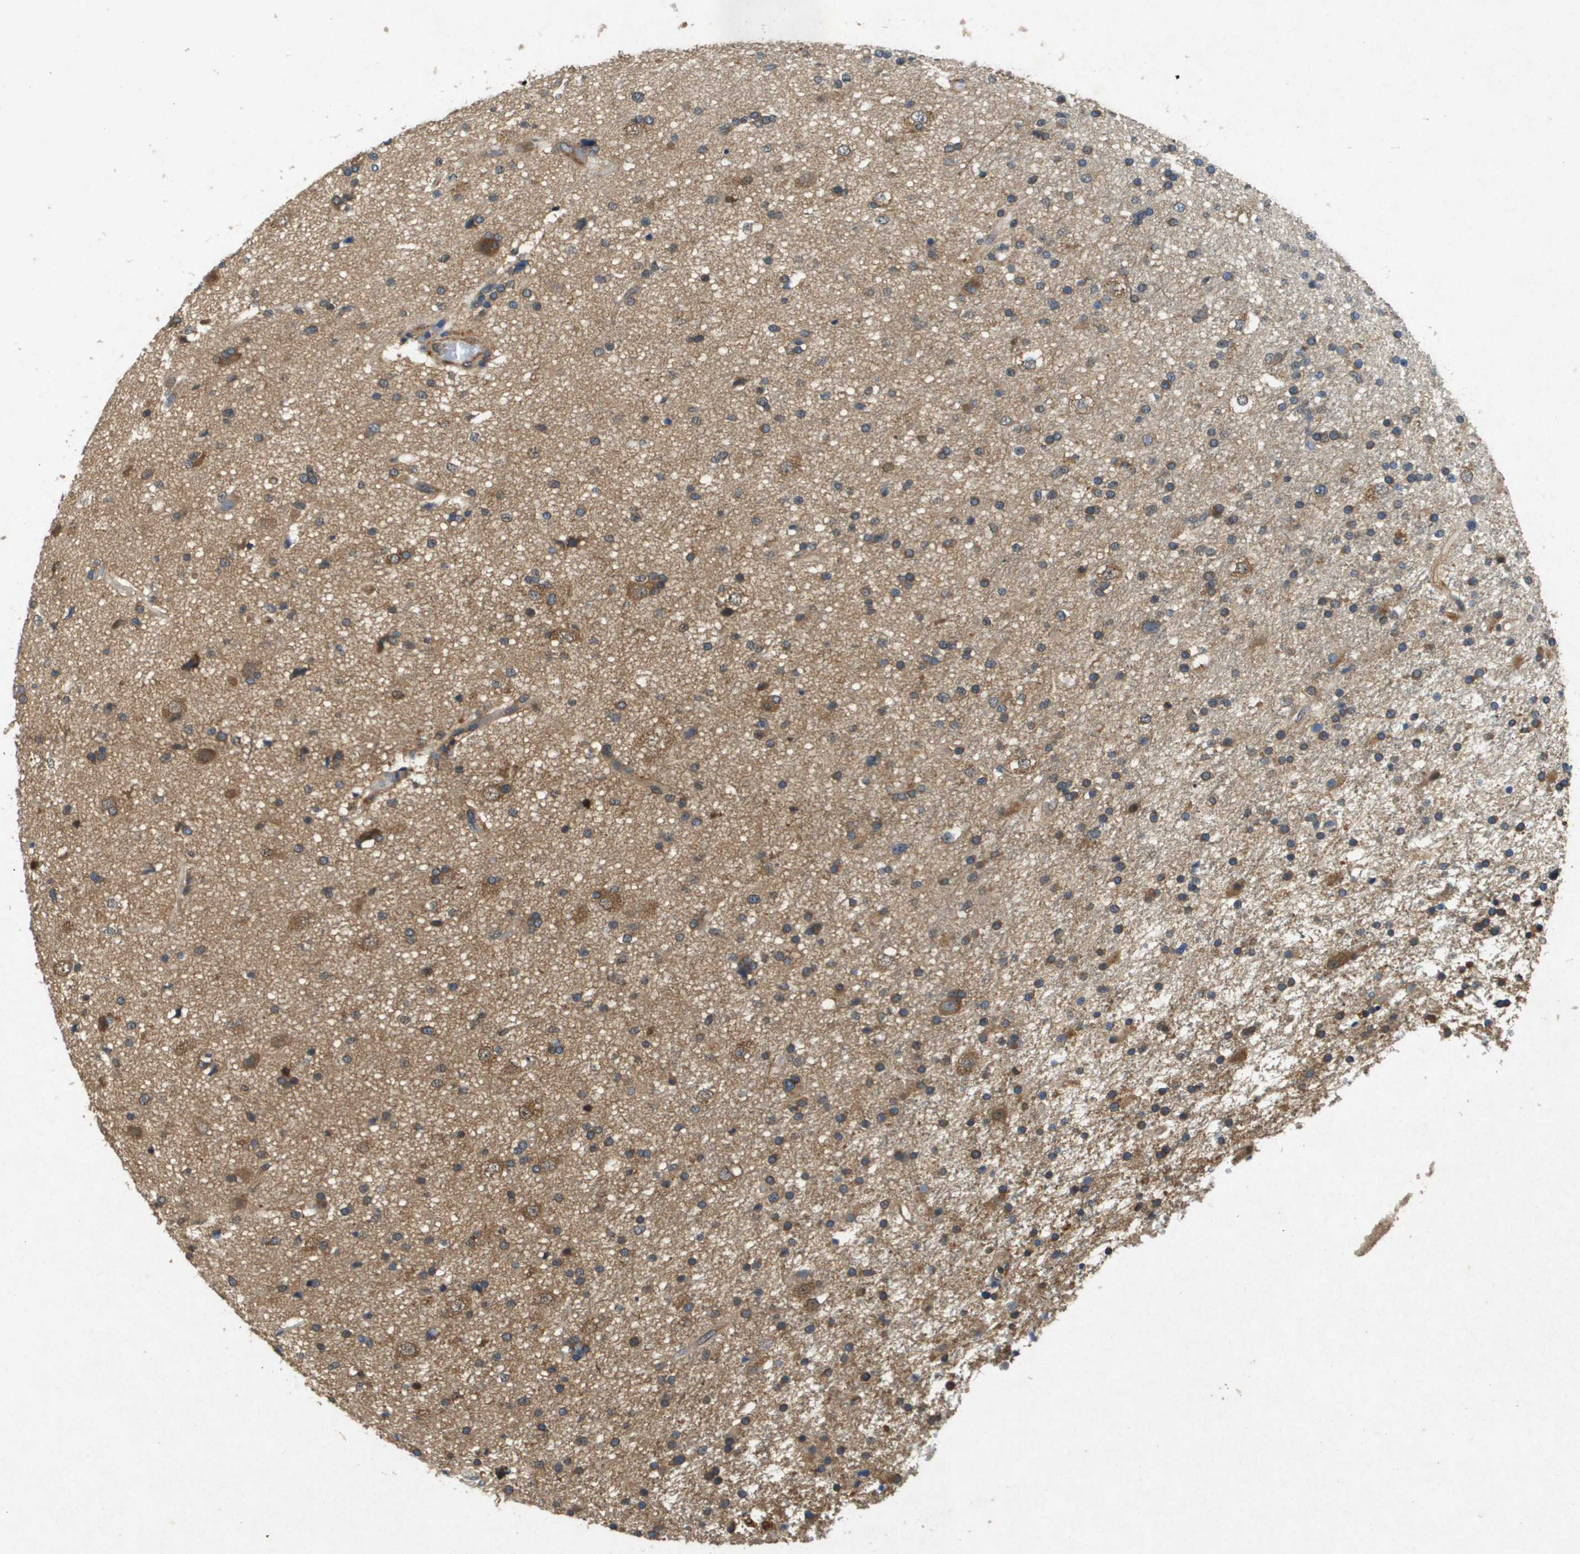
{"staining": {"intensity": "moderate", "quantity": ">75%", "location": "cytoplasmic/membranous"}, "tissue": "glioma", "cell_type": "Tumor cells", "image_type": "cancer", "snomed": [{"axis": "morphology", "description": "Glioma, malignant, High grade"}, {"axis": "topography", "description": "Brain"}], "caption": "Glioma stained with a brown dye exhibits moderate cytoplasmic/membranous positive expression in about >75% of tumor cells.", "gene": "PTPRT", "patient": {"sex": "male", "age": 33}}